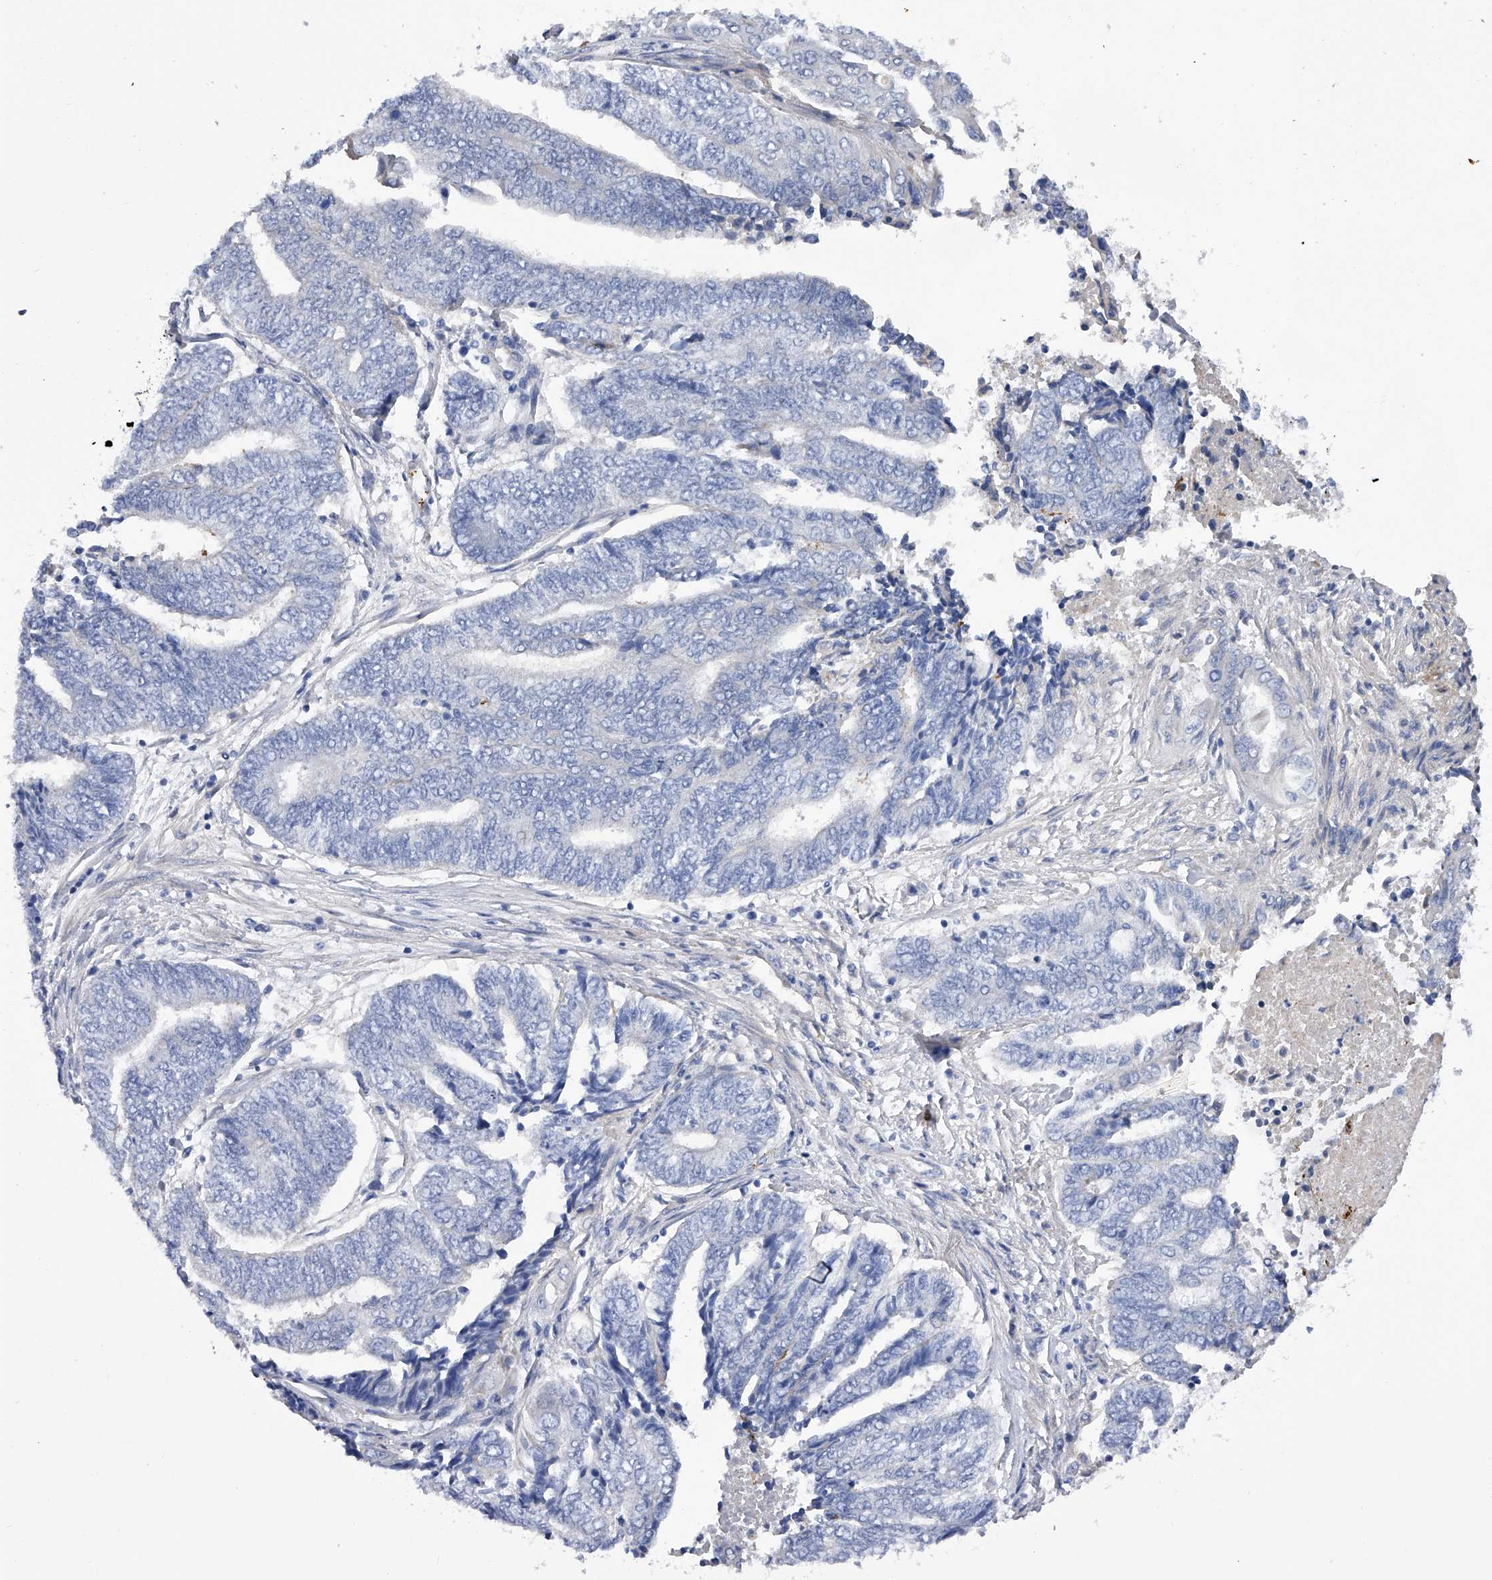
{"staining": {"intensity": "negative", "quantity": "none", "location": "none"}, "tissue": "endometrial cancer", "cell_type": "Tumor cells", "image_type": "cancer", "snomed": [{"axis": "morphology", "description": "Adenocarcinoma, NOS"}, {"axis": "topography", "description": "Uterus"}, {"axis": "topography", "description": "Endometrium"}], "caption": "A photomicrograph of endometrial adenocarcinoma stained for a protein demonstrates no brown staining in tumor cells.", "gene": "RWDD2A", "patient": {"sex": "female", "age": 70}}